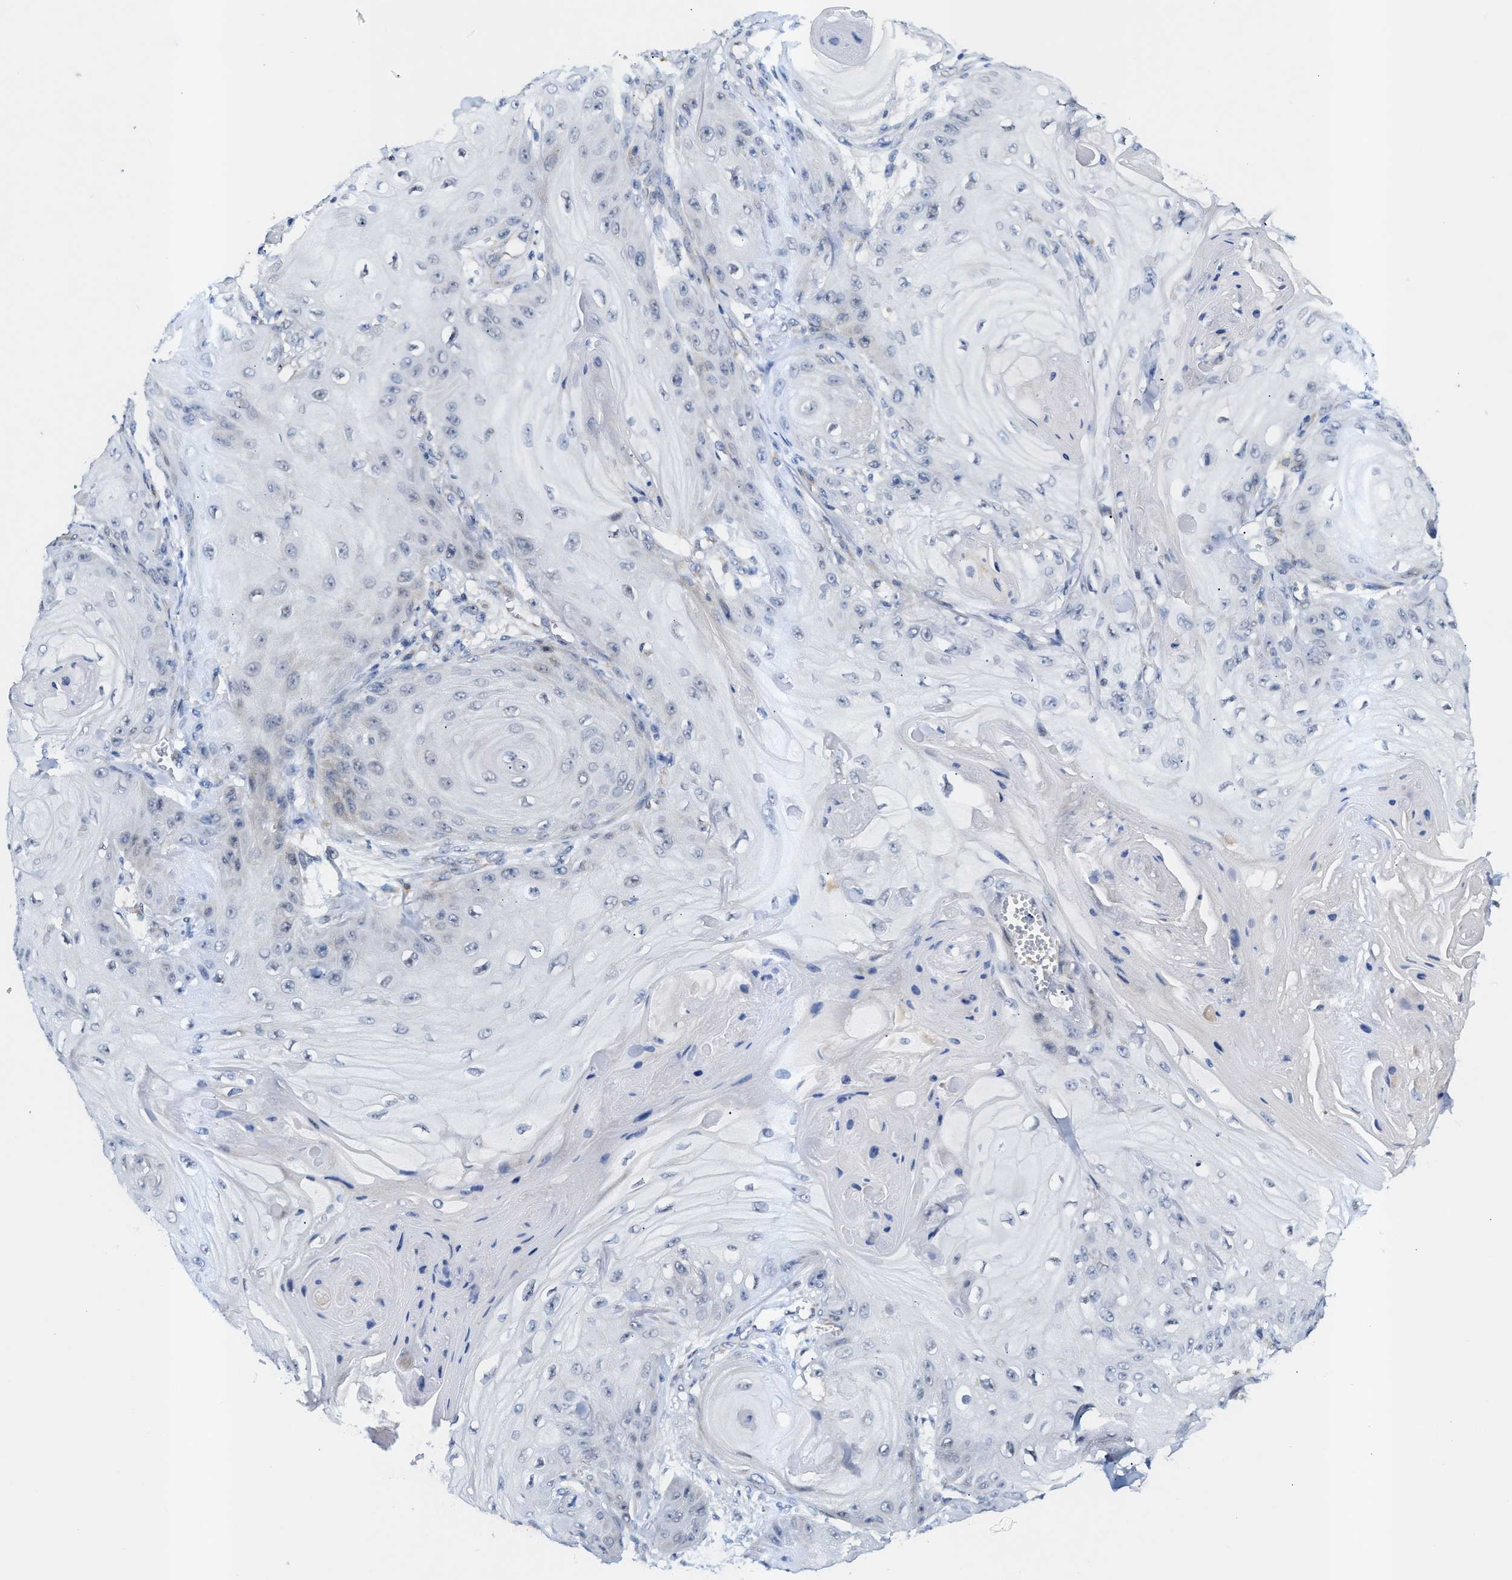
{"staining": {"intensity": "negative", "quantity": "none", "location": "none"}, "tissue": "skin cancer", "cell_type": "Tumor cells", "image_type": "cancer", "snomed": [{"axis": "morphology", "description": "Squamous cell carcinoma, NOS"}, {"axis": "topography", "description": "Skin"}], "caption": "Tumor cells are negative for brown protein staining in skin cancer.", "gene": "JAG1", "patient": {"sex": "male", "age": 74}}